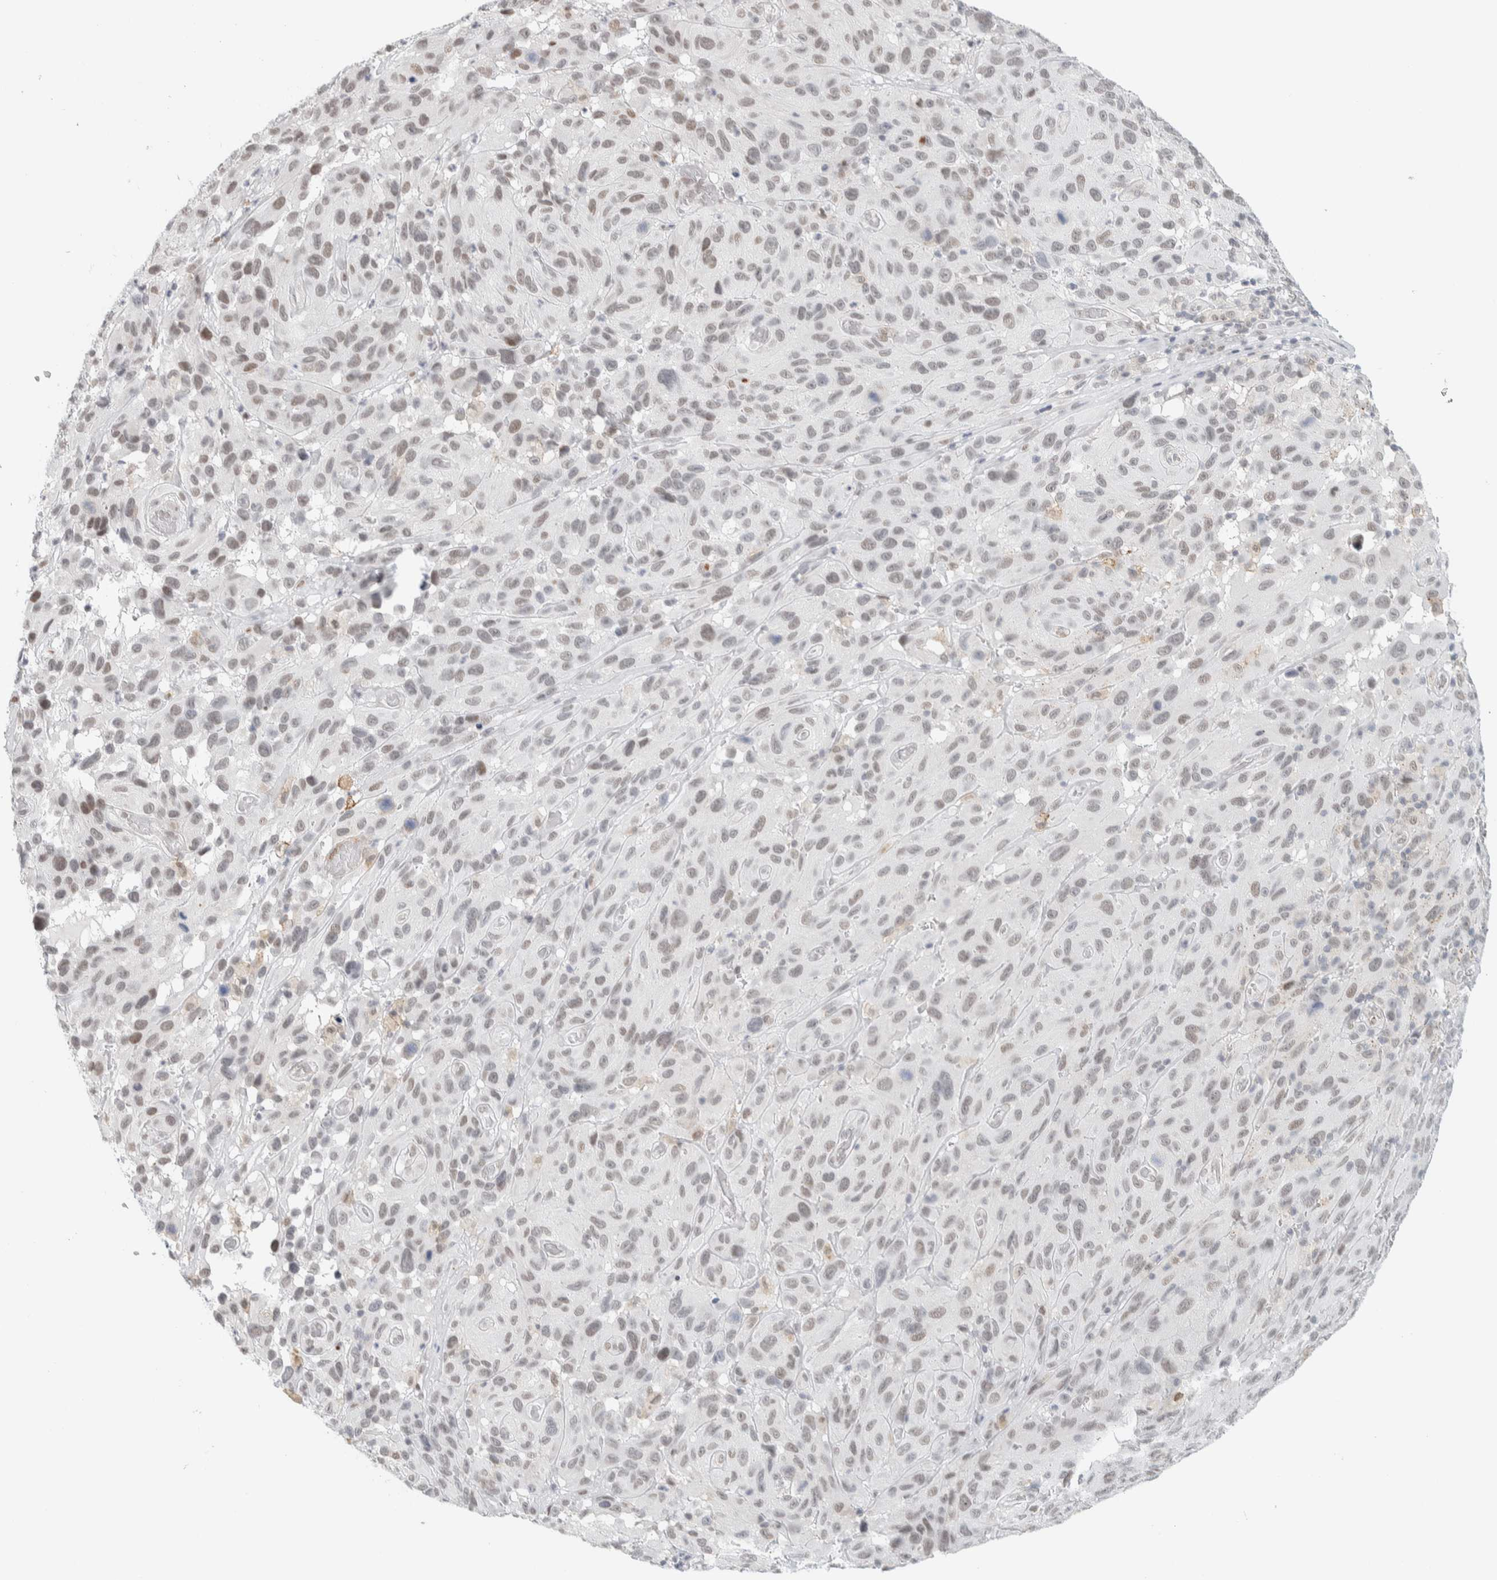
{"staining": {"intensity": "weak", "quantity": ">75%", "location": "nuclear"}, "tissue": "melanoma", "cell_type": "Tumor cells", "image_type": "cancer", "snomed": [{"axis": "morphology", "description": "Malignant melanoma, NOS"}, {"axis": "topography", "description": "Skin"}], "caption": "IHC micrograph of neoplastic tissue: malignant melanoma stained using immunohistochemistry demonstrates low levels of weak protein expression localized specifically in the nuclear of tumor cells, appearing as a nuclear brown color.", "gene": "CDH17", "patient": {"sex": "male", "age": 66}}